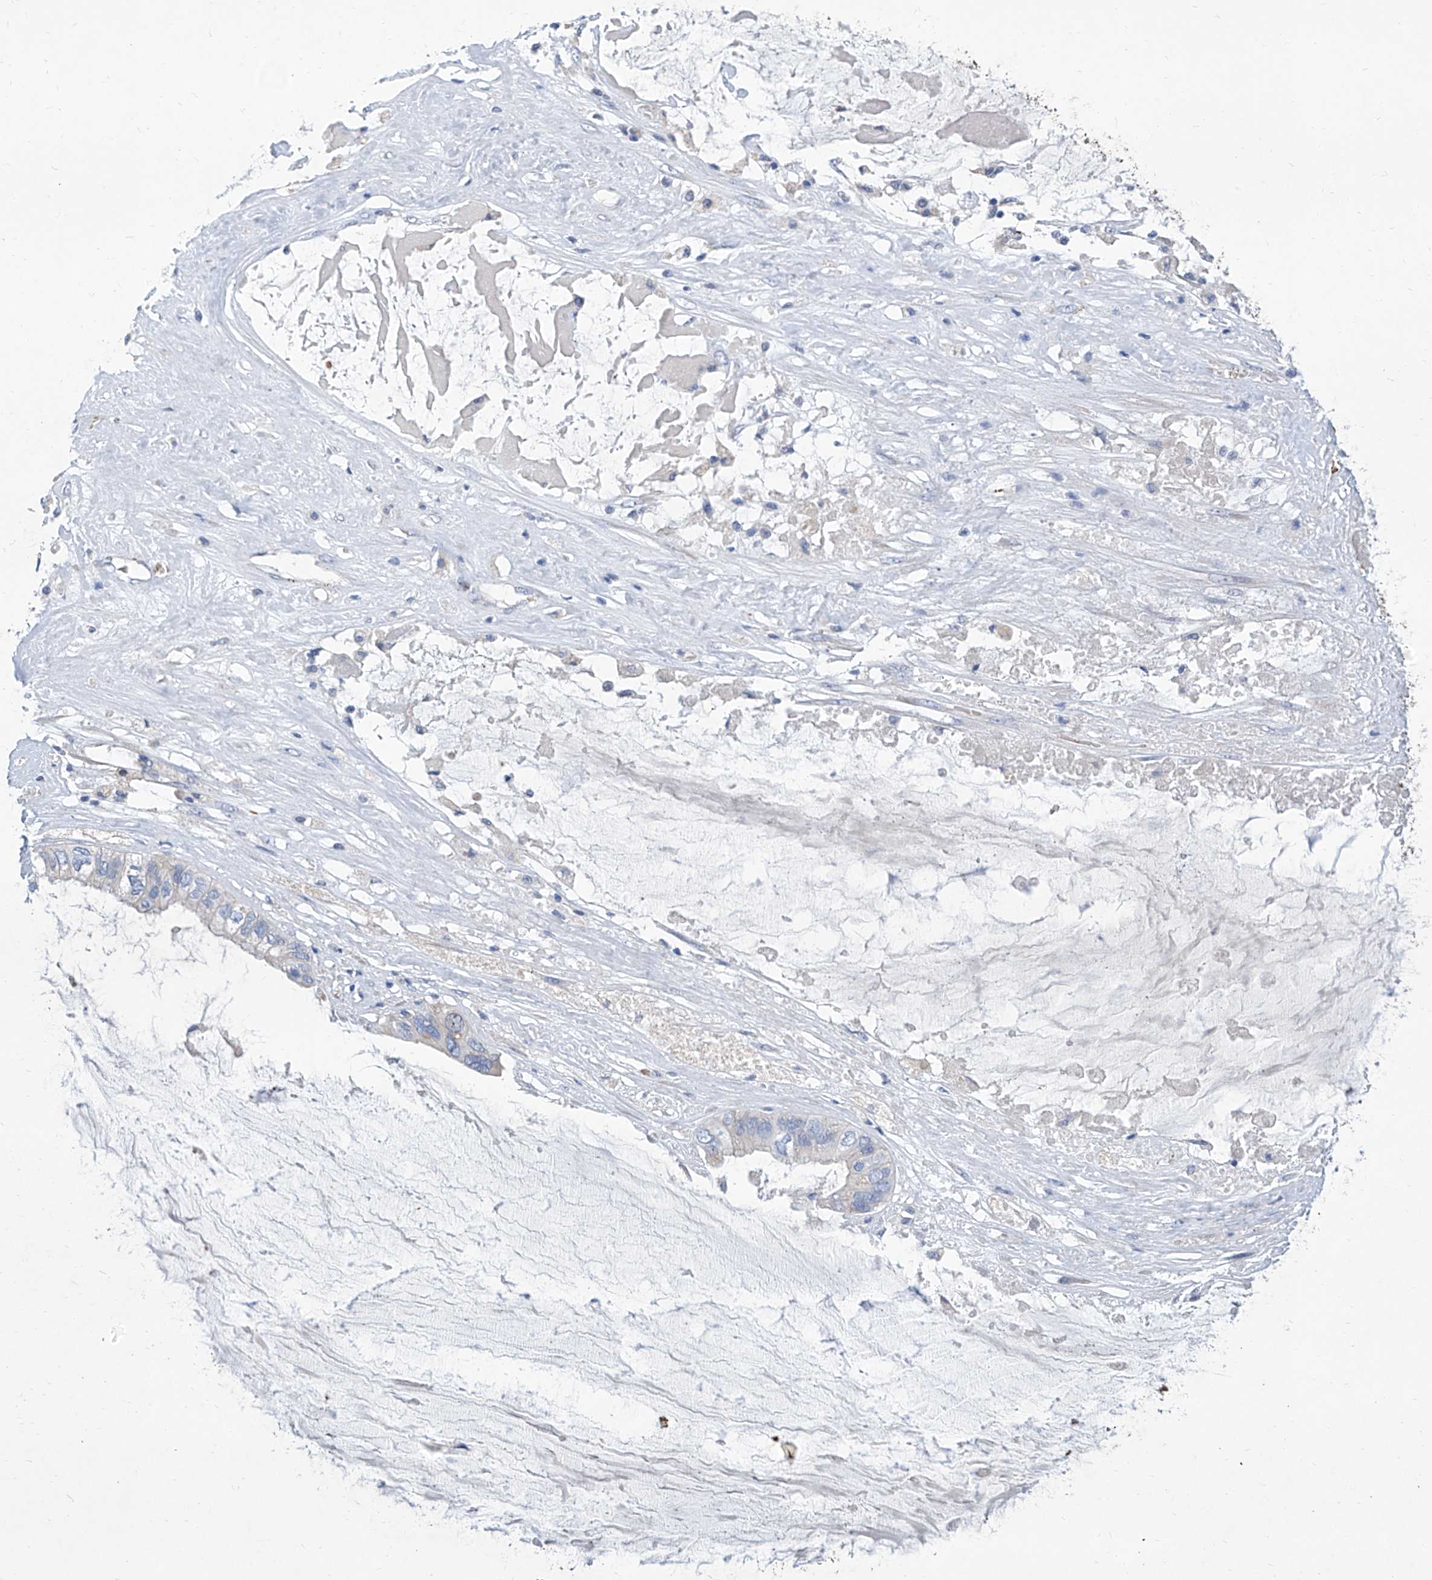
{"staining": {"intensity": "negative", "quantity": "none", "location": "none"}, "tissue": "ovarian cancer", "cell_type": "Tumor cells", "image_type": "cancer", "snomed": [{"axis": "morphology", "description": "Cystadenocarcinoma, mucinous, NOS"}, {"axis": "topography", "description": "Ovary"}], "caption": "This is an immunohistochemistry (IHC) histopathology image of ovarian cancer (mucinous cystadenocarcinoma). There is no staining in tumor cells.", "gene": "FPR2", "patient": {"sex": "female", "age": 80}}